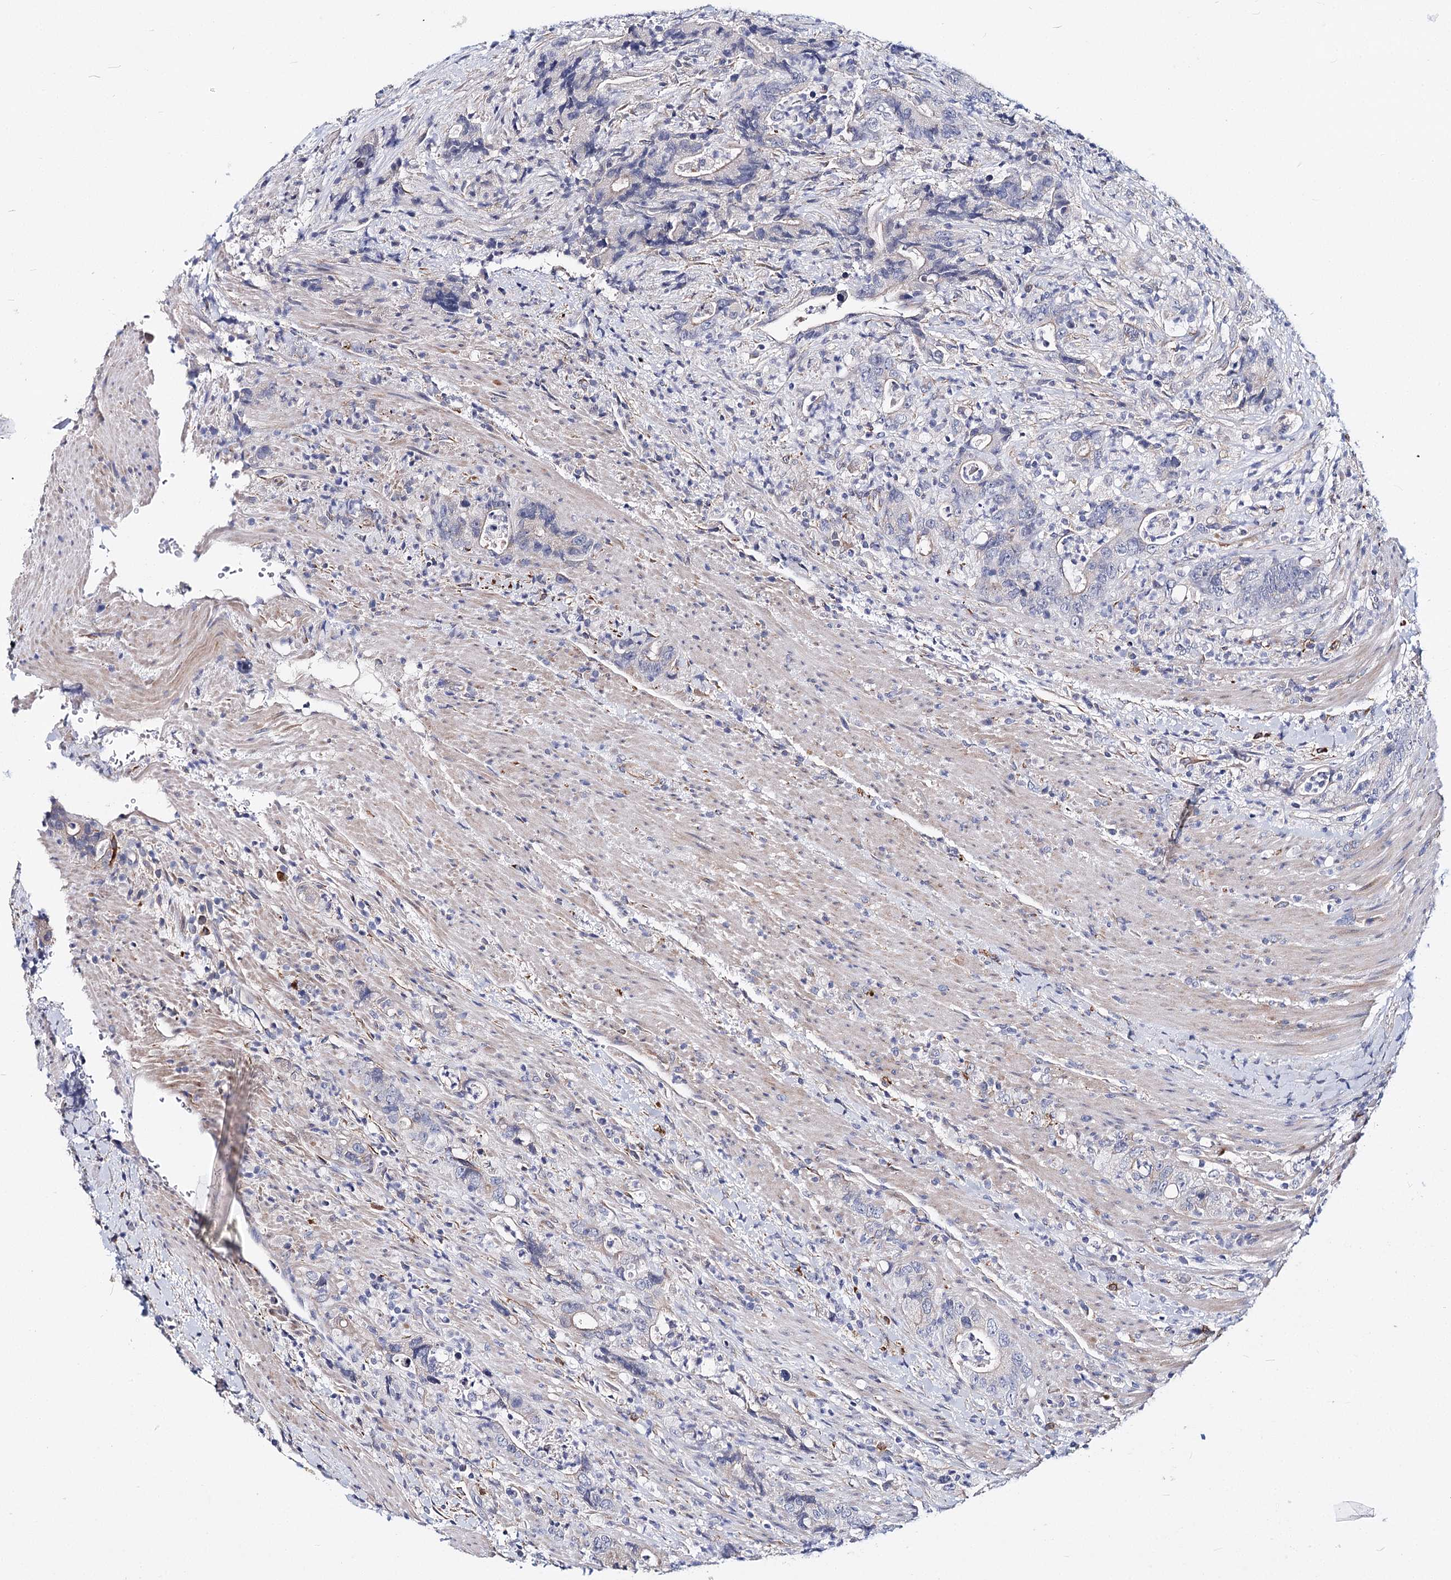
{"staining": {"intensity": "negative", "quantity": "none", "location": "none"}, "tissue": "colorectal cancer", "cell_type": "Tumor cells", "image_type": "cancer", "snomed": [{"axis": "morphology", "description": "Adenocarcinoma, NOS"}, {"axis": "topography", "description": "Colon"}], "caption": "Tumor cells show no significant protein staining in colorectal cancer (adenocarcinoma). Brightfield microscopy of immunohistochemistry (IHC) stained with DAB (3,3'-diaminobenzidine) (brown) and hematoxylin (blue), captured at high magnification.", "gene": "TEX12", "patient": {"sex": "female", "age": 75}}